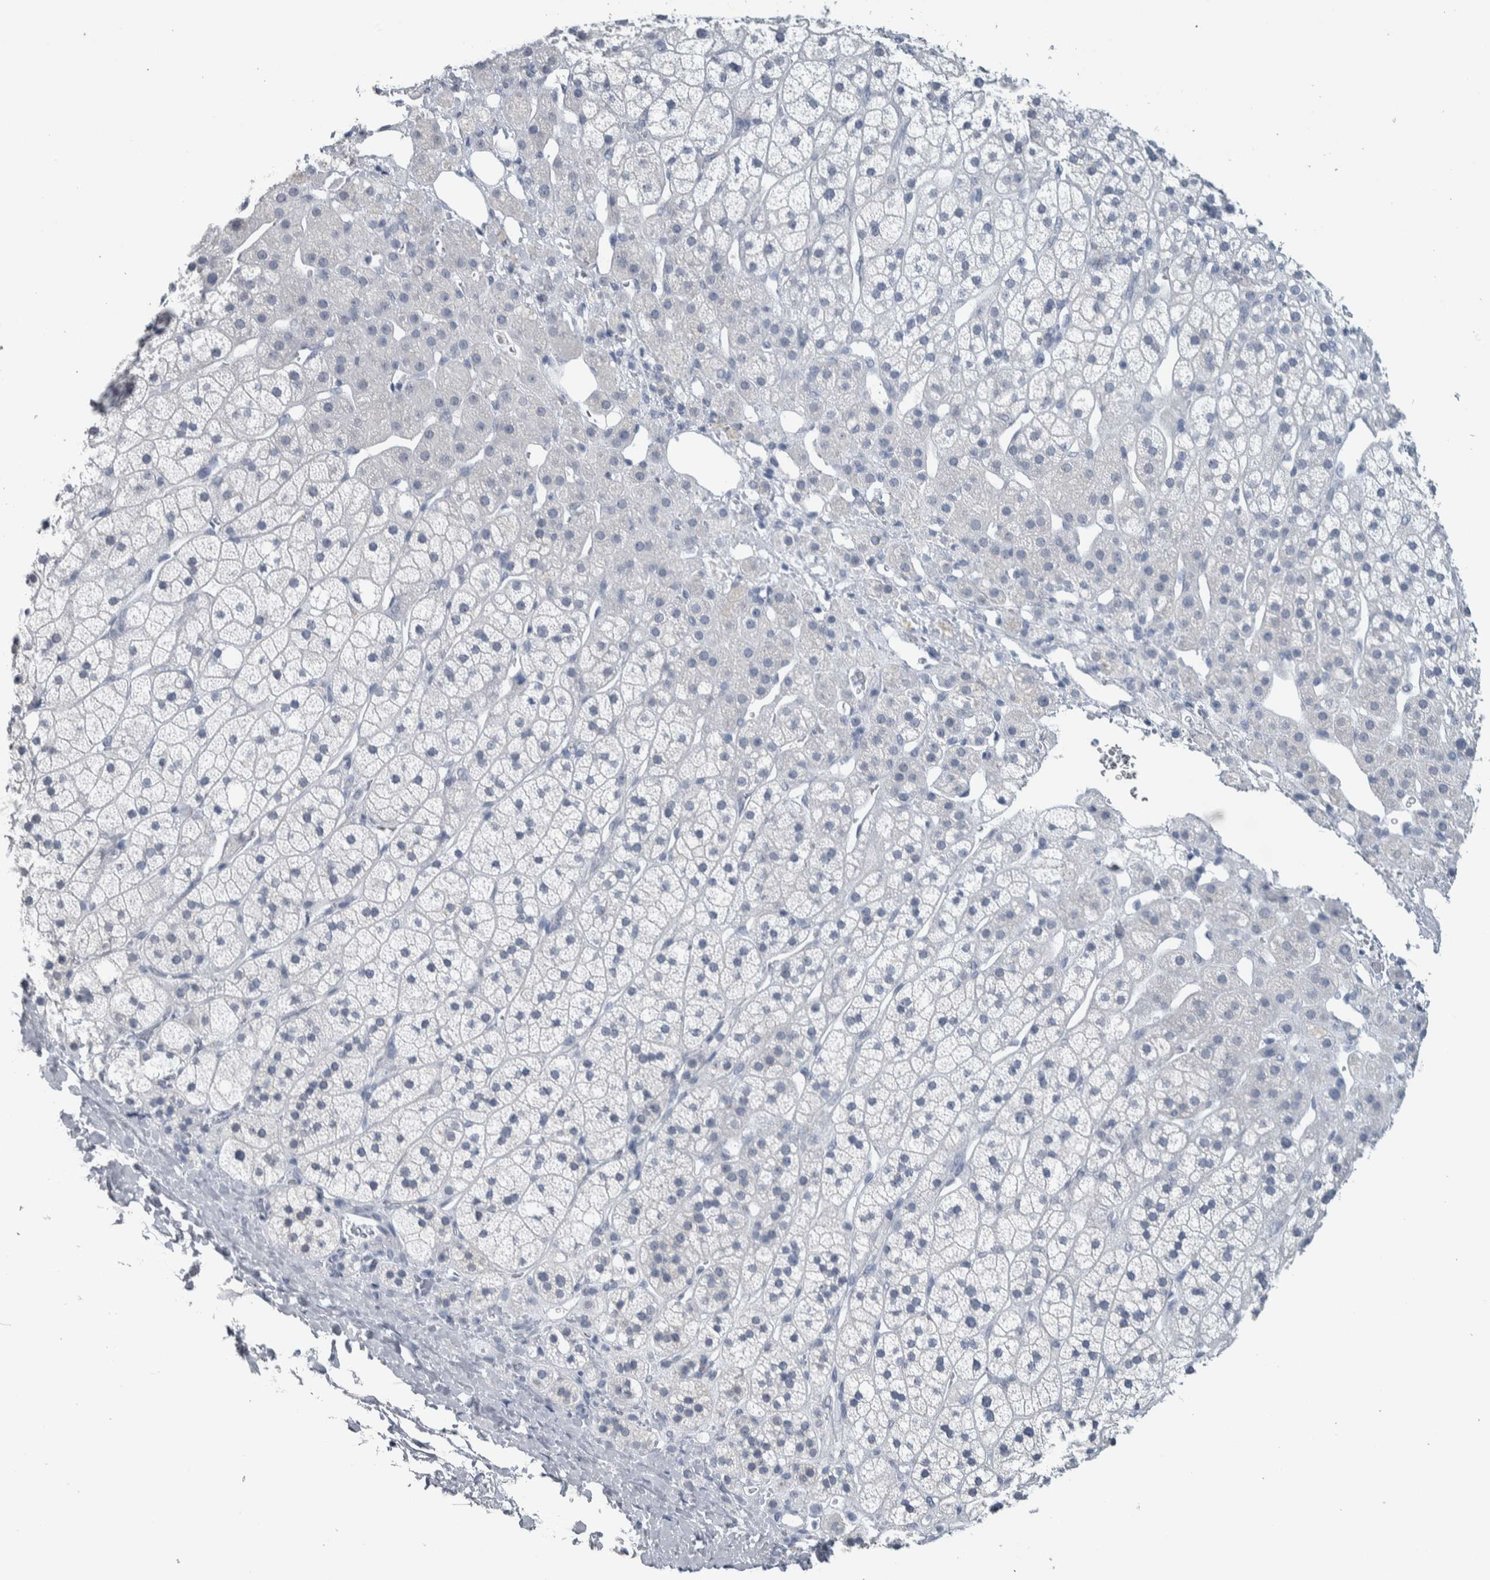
{"staining": {"intensity": "negative", "quantity": "none", "location": "none"}, "tissue": "adrenal gland", "cell_type": "Glandular cells", "image_type": "normal", "snomed": [{"axis": "morphology", "description": "Normal tissue, NOS"}, {"axis": "topography", "description": "Adrenal gland"}], "caption": "Adrenal gland was stained to show a protein in brown. There is no significant positivity in glandular cells. (DAB (3,3'-diaminobenzidine) IHC visualized using brightfield microscopy, high magnification).", "gene": "CDH17", "patient": {"sex": "male", "age": 56}}